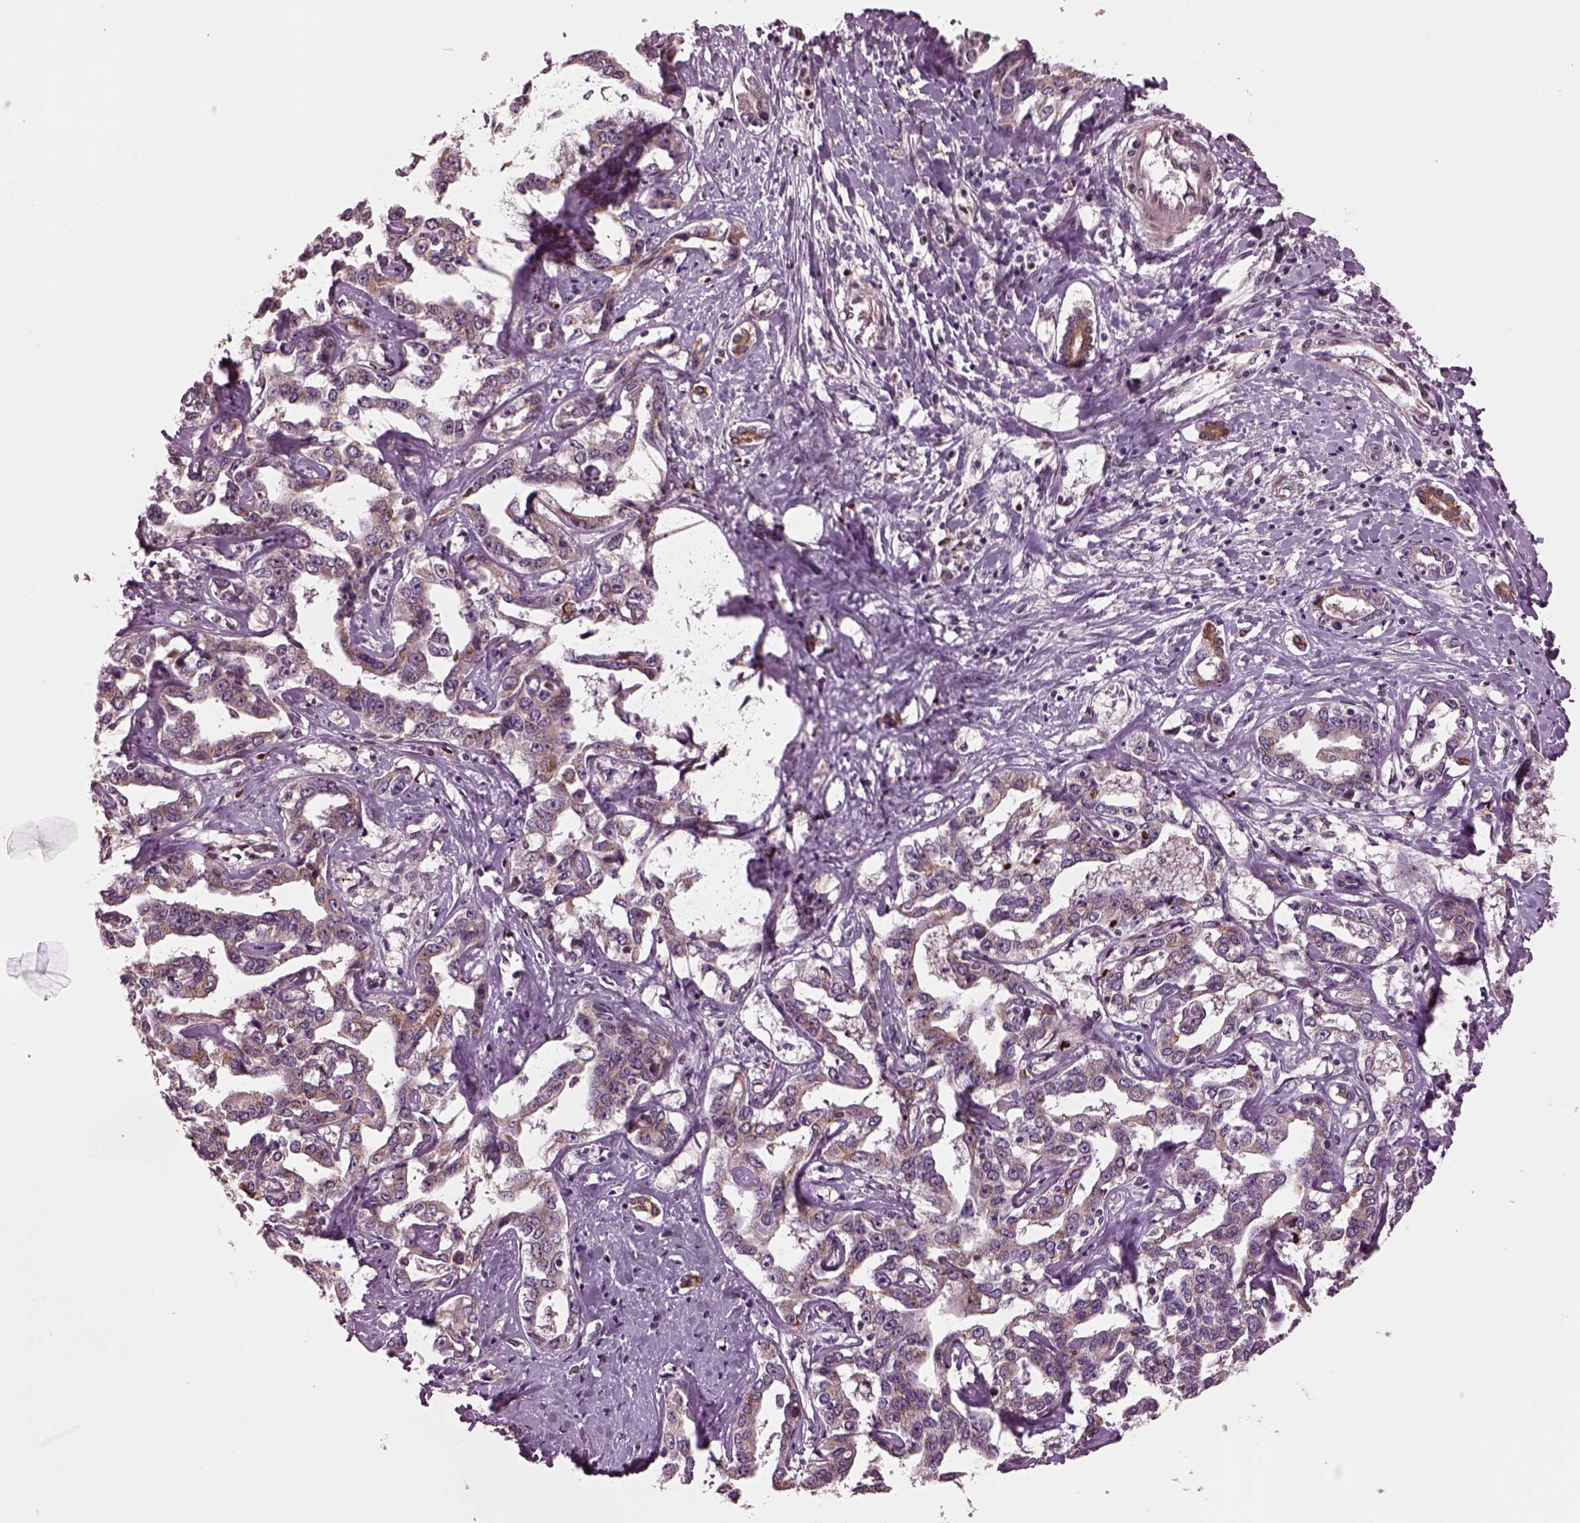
{"staining": {"intensity": "weak", "quantity": "<25%", "location": "cytoplasmic/membranous"}, "tissue": "liver cancer", "cell_type": "Tumor cells", "image_type": "cancer", "snomed": [{"axis": "morphology", "description": "Cholangiocarcinoma"}, {"axis": "topography", "description": "Liver"}], "caption": "Protein analysis of liver cholangiocarcinoma exhibits no significant expression in tumor cells. (Immunohistochemistry, brightfield microscopy, high magnification).", "gene": "RUFY3", "patient": {"sex": "male", "age": 59}}